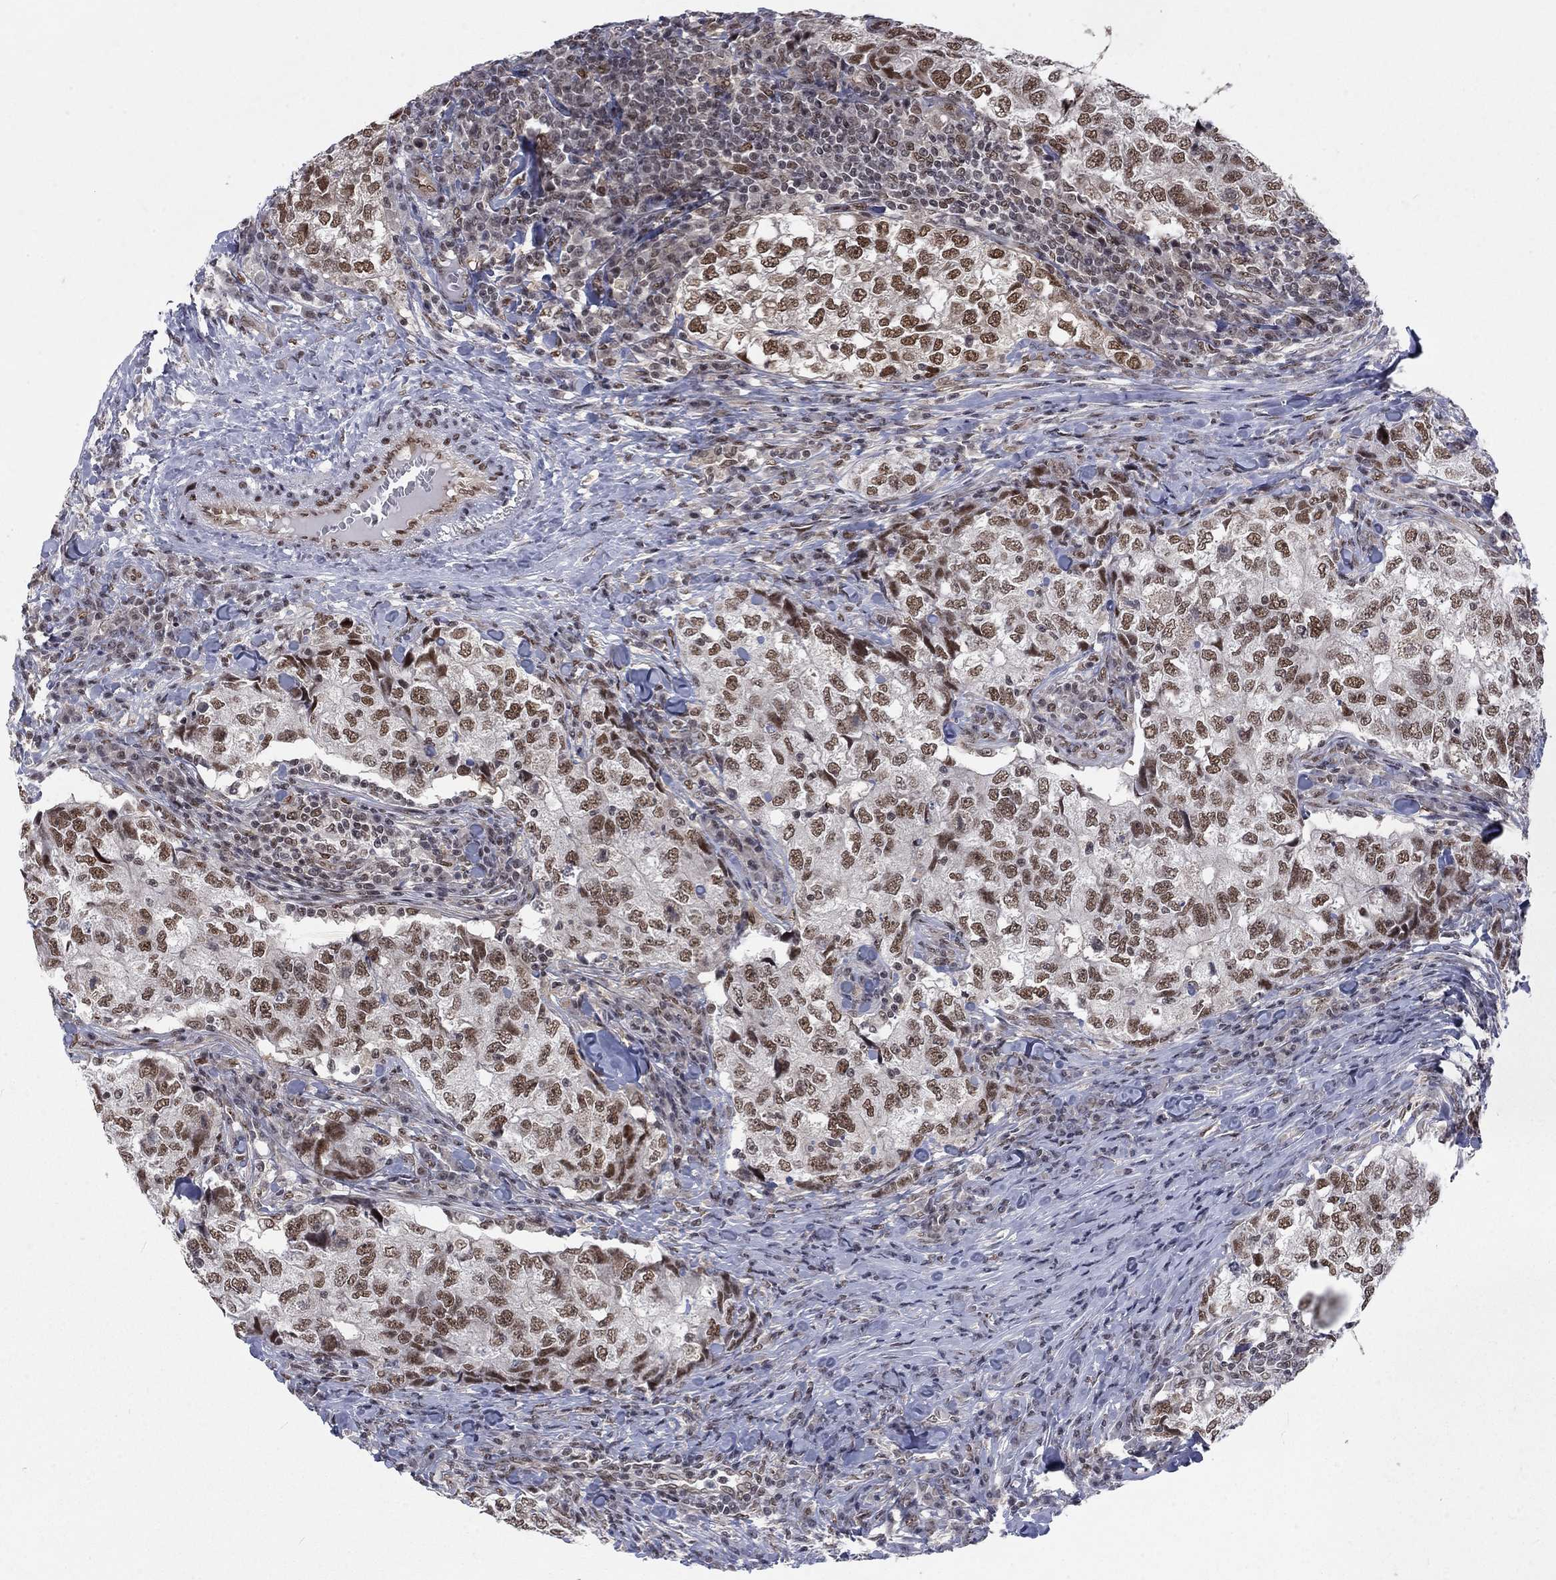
{"staining": {"intensity": "strong", "quantity": ">75%", "location": "nuclear"}, "tissue": "breast cancer", "cell_type": "Tumor cells", "image_type": "cancer", "snomed": [{"axis": "morphology", "description": "Duct carcinoma"}, {"axis": "topography", "description": "Breast"}], "caption": "This image demonstrates IHC staining of human breast invasive ductal carcinoma, with high strong nuclear staining in approximately >75% of tumor cells.", "gene": "FYTTD1", "patient": {"sex": "female", "age": 30}}